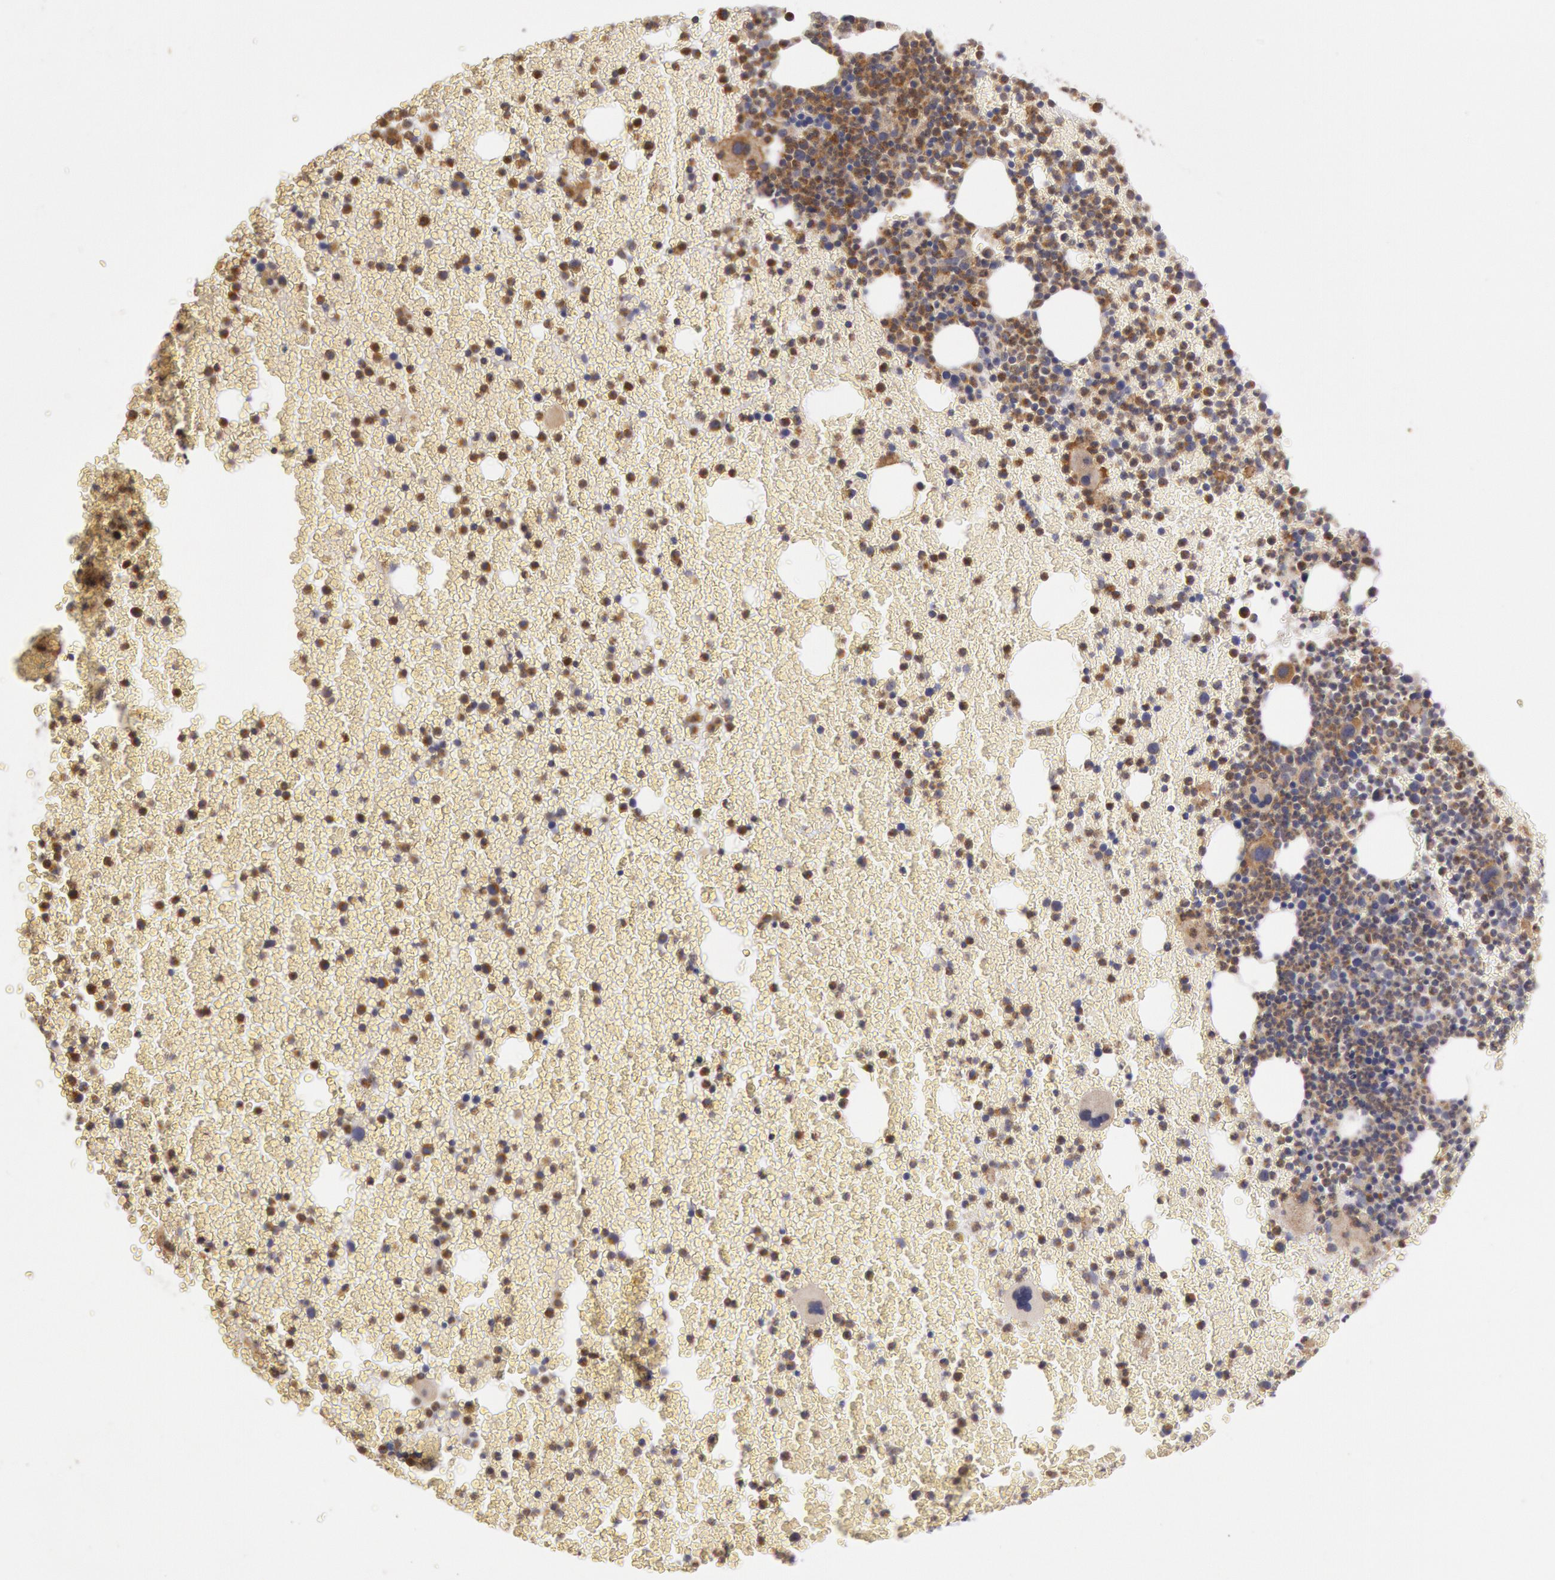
{"staining": {"intensity": "strong", "quantity": ">75%", "location": "cytoplasmic/membranous"}, "tissue": "bone marrow", "cell_type": "Hematopoietic cells", "image_type": "normal", "snomed": [{"axis": "morphology", "description": "Normal tissue, NOS"}, {"axis": "topography", "description": "Bone marrow"}], "caption": "Hematopoietic cells show high levels of strong cytoplasmic/membranous expression in about >75% of cells in benign bone marrow. The staining was performed using DAB to visualize the protein expression in brown, while the nuclei were stained in blue with hematoxylin (Magnification: 20x).", "gene": "PLA2G6", "patient": {"sex": "female", "age": 53}}